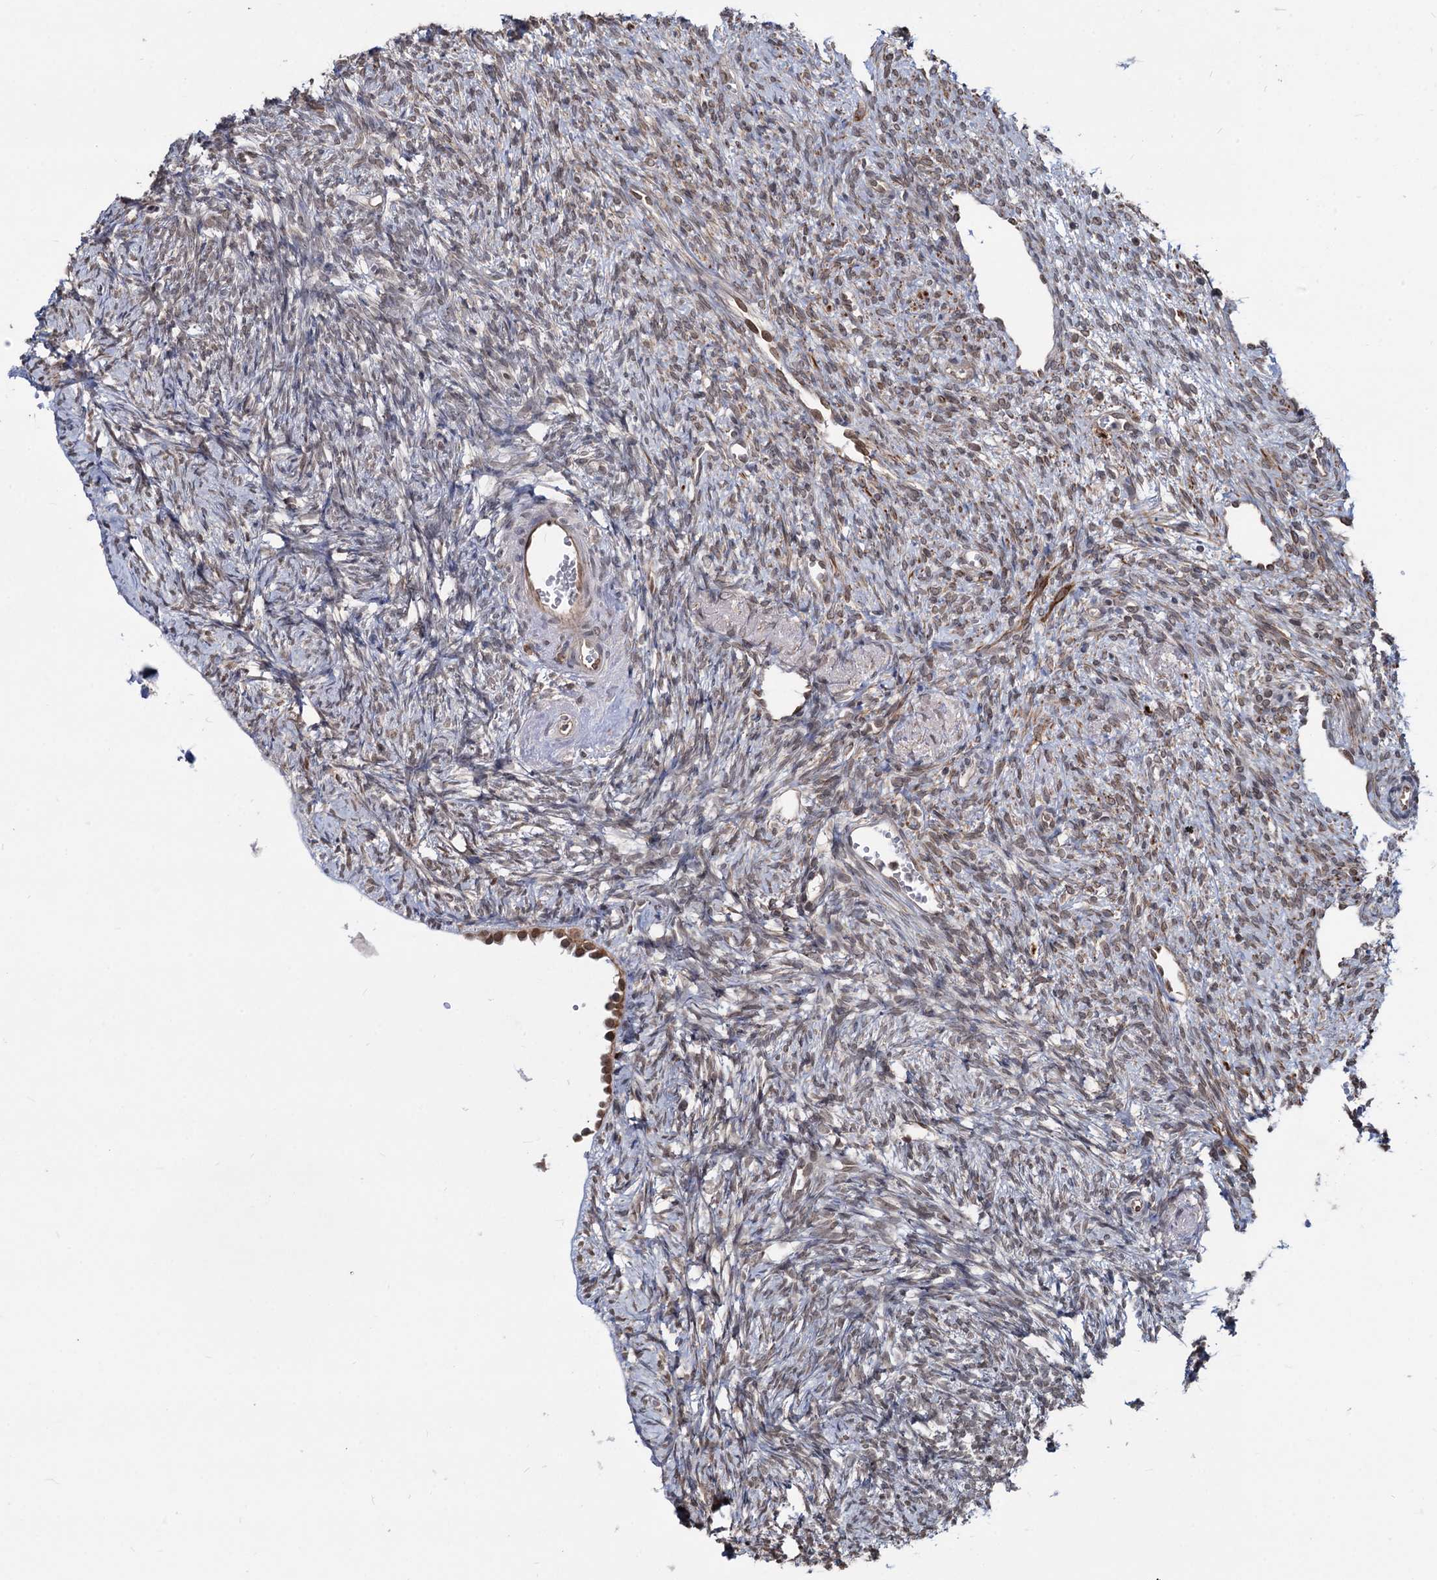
{"staining": {"intensity": "weak", "quantity": "25%-75%", "location": "nuclear"}, "tissue": "ovary", "cell_type": "Ovarian stroma cells", "image_type": "normal", "snomed": [{"axis": "morphology", "description": "Normal tissue, NOS"}, {"axis": "topography", "description": "Ovary"}], "caption": "Brown immunohistochemical staining in unremarkable ovary displays weak nuclear expression in about 25%-75% of ovarian stroma cells.", "gene": "RNF6", "patient": {"sex": "female", "age": 51}}